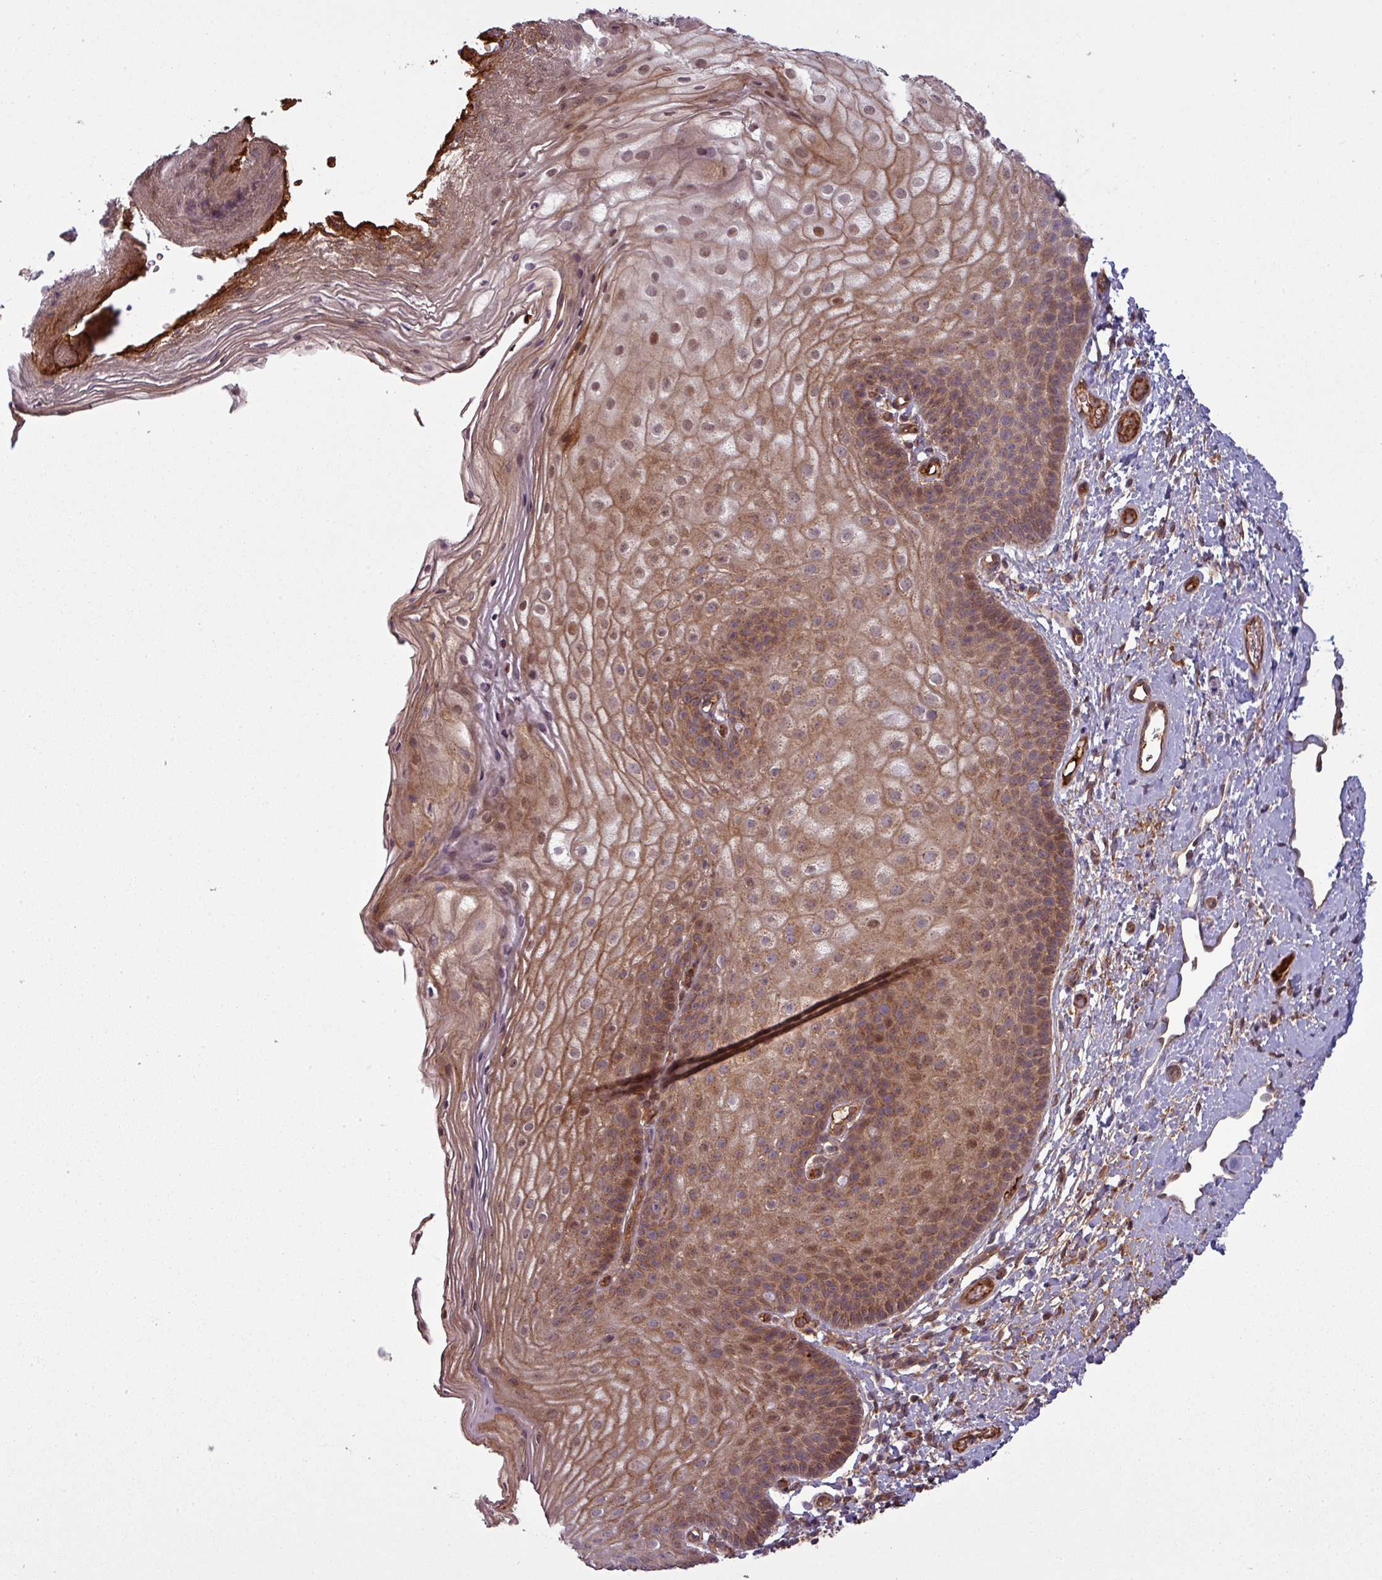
{"staining": {"intensity": "strong", "quantity": ">75%", "location": "cytoplasmic/membranous,nuclear"}, "tissue": "skin", "cell_type": "Epidermal cells", "image_type": "normal", "snomed": [{"axis": "morphology", "description": "Normal tissue, NOS"}, {"axis": "topography", "description": "Anal"}], "caption": "Benign skin demonstrates strong cytoplasmic/membranous,nuclear expression in approximately >75% of epidermal cells, visualized by immunohistochemistry.", "gene": "SNRNP25", "patient": {"sex": "female", "age": 40}}